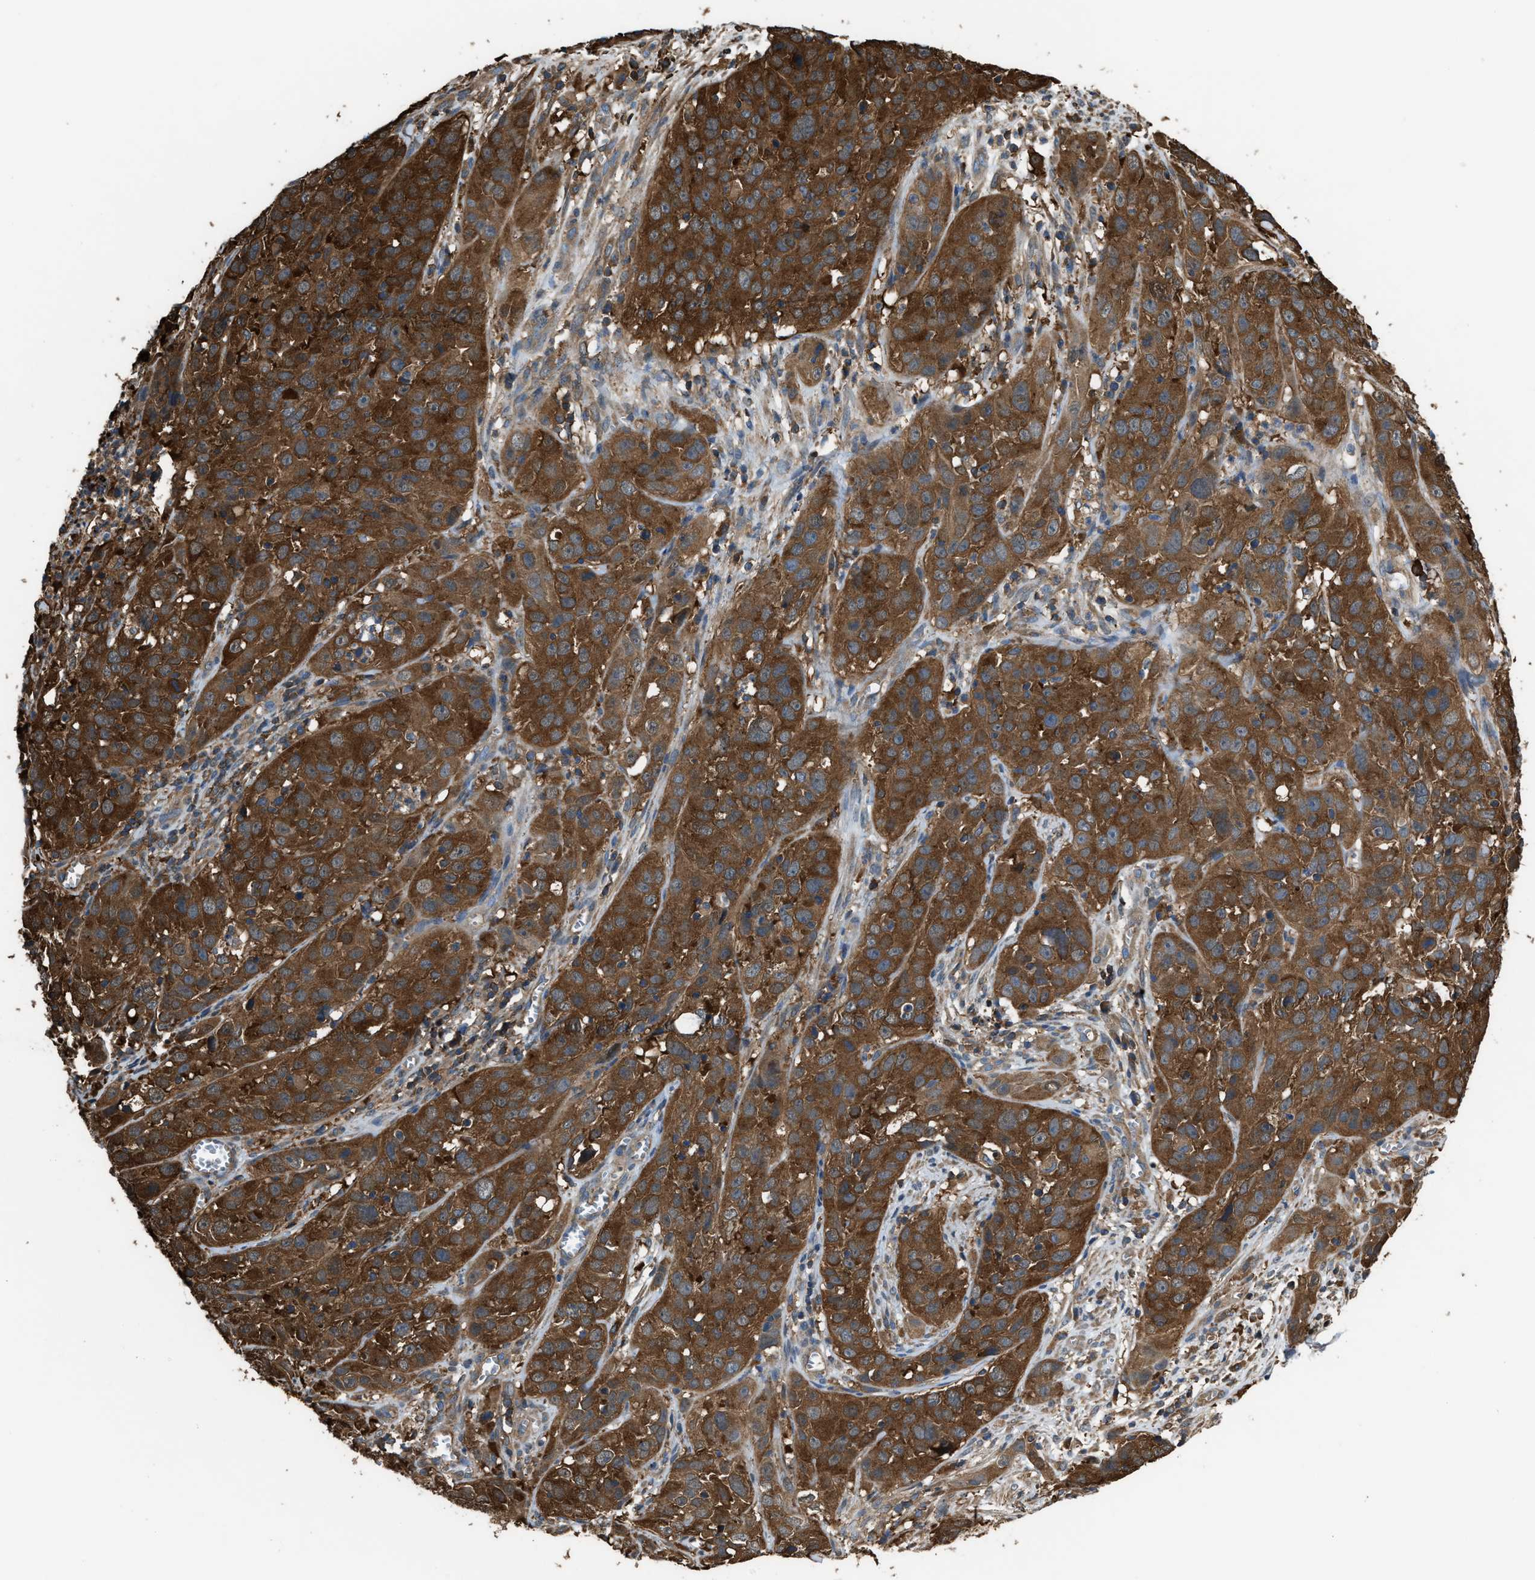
{"staining": {"intensity": "strong", "quantity": ">75%", "location": "cytoplasmic/membranous"}, "tissue": "cervical cancer", "cell_type": "Tumor cells", "image_type": "cancer", "snomed": [{"axis": "morphology", "description": "Squamous cell carcinoma, NOS"}, {"axis": "topography", "description": "Cervix"}], "caption": "Immunohistochemical staining of human squamous cell carcinoma (cervical) exhibits high levels of strong cytoplasmic/membranous positivity in approximately >75% of tumor cells. (Brightfield microscopy of DAB IHC at high magnification).", "gene": "ATIC", "patient": {"sex": "female", "age": 32}}